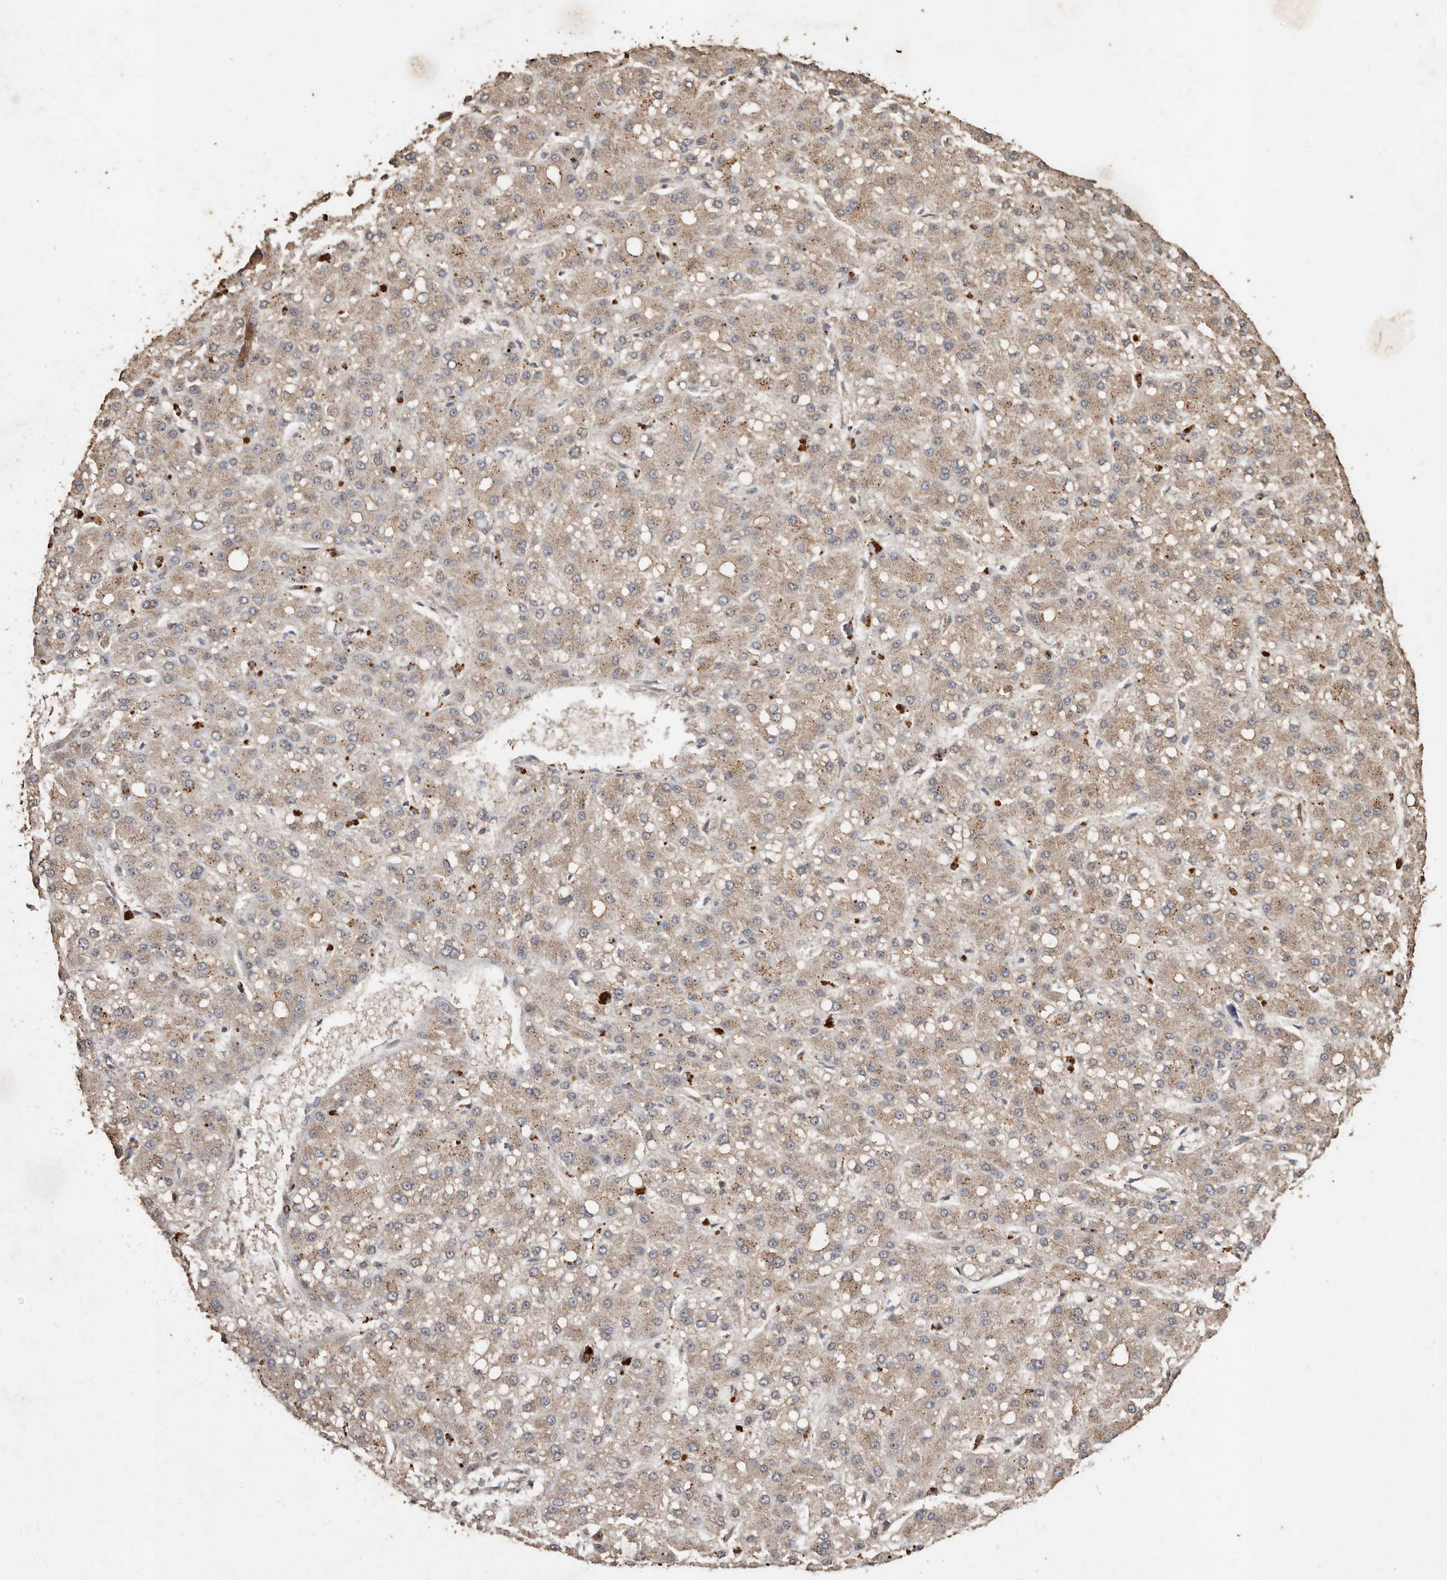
{"staining": {"intensity": "weak", "quantity": "25%-75%", "location": "cytoplasmic/membranous"}, "tissue": "liver cancer", "cell_type": "Tumor cells", "image_type": "cancer", "snomed": [{"axis": "morphology", "description": "Carcinoma, Hepatocellular, NOS"}, {"axis": "topography", "description": "Liver"}], "caption": "Immunohistochemistry histopathology image of liver cancer stained for a protein (brown), which reveals low levels of weak cytoplasmic/membranous positivity in about 25%-75% of tumor cells.", "gene": "FARS2", "patient": {"sex": "male", "age": 67}}